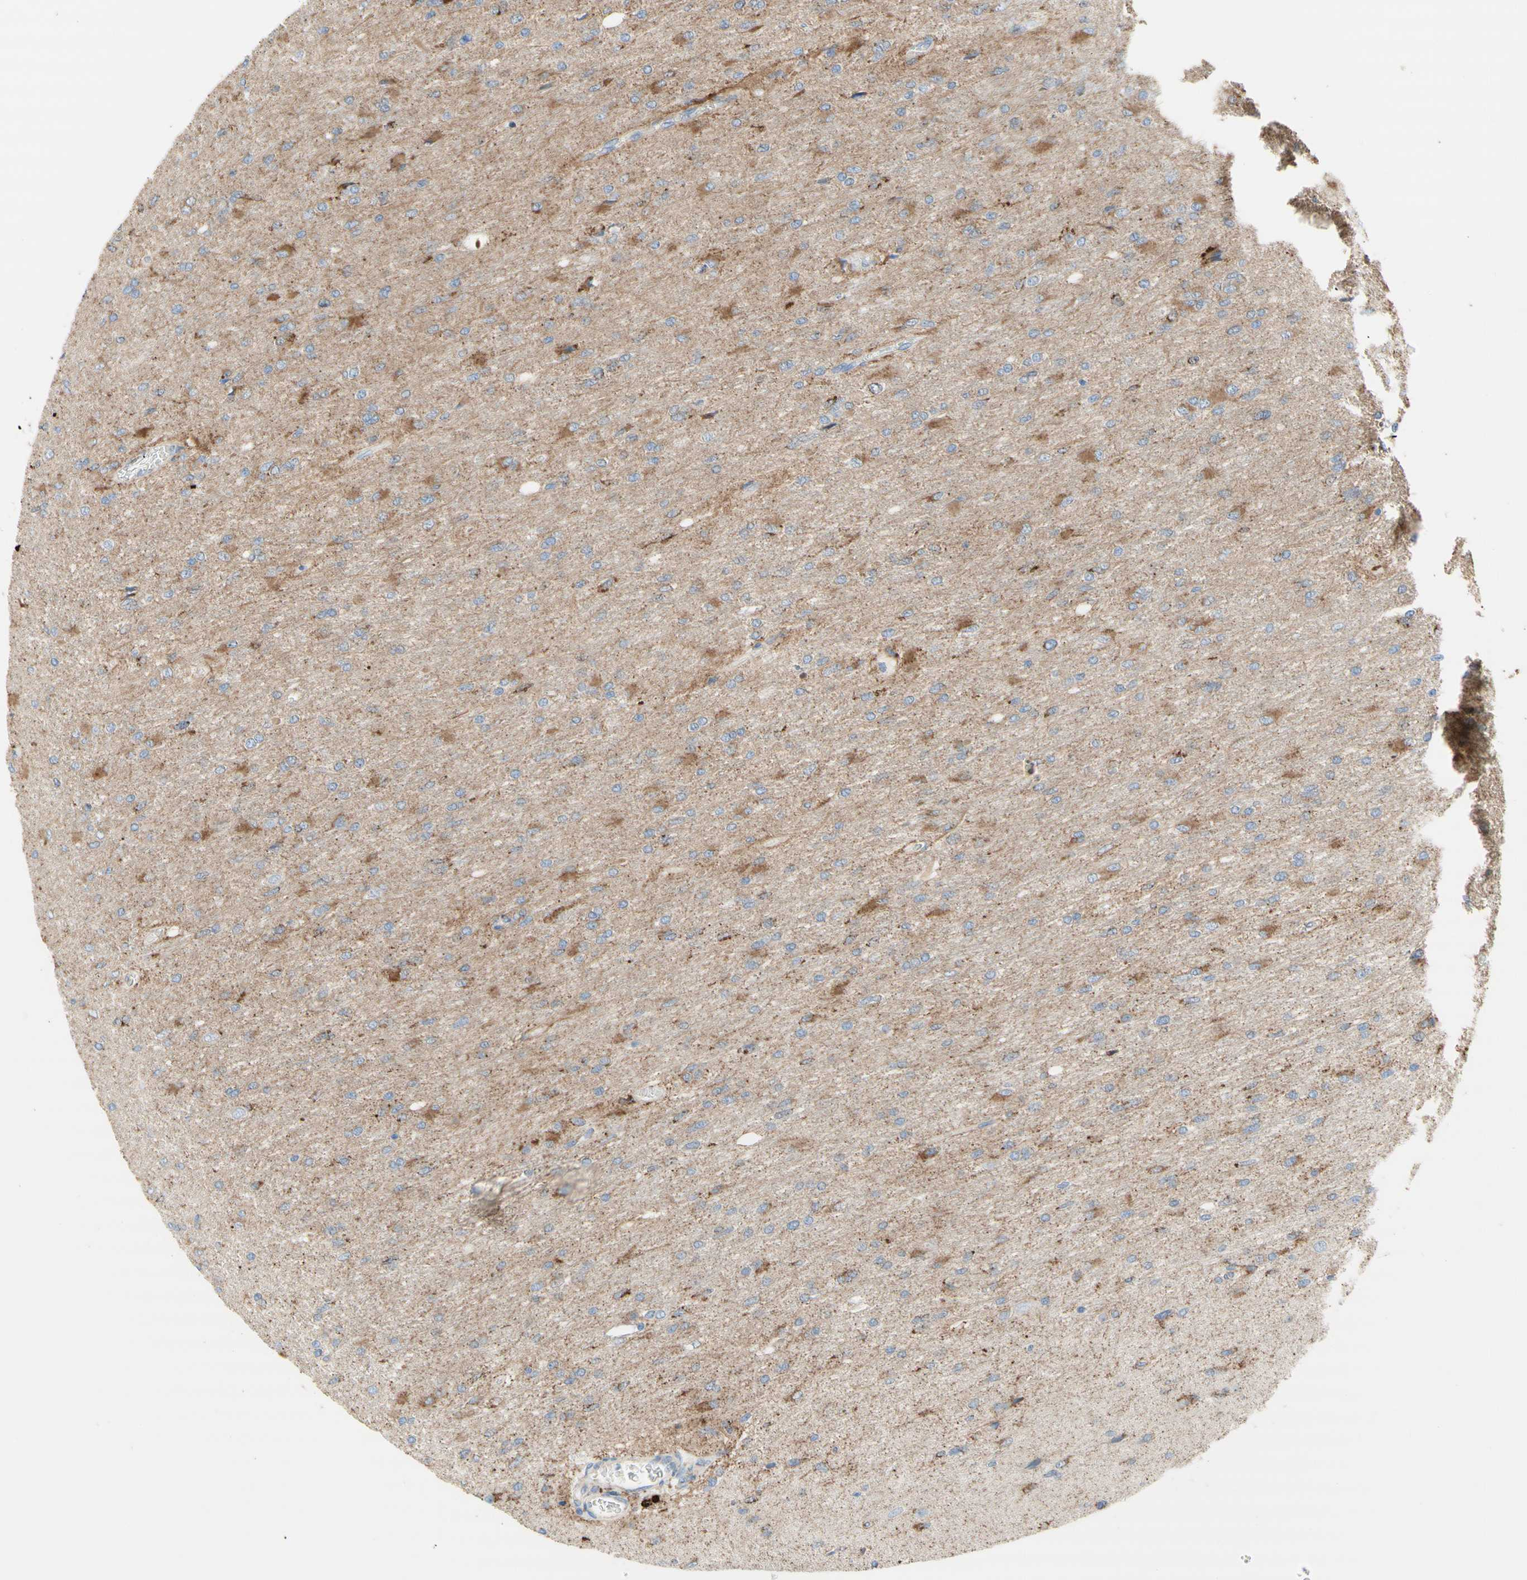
{"staining": {"intensity": "moderate", "quantity": "25%-75%", "location": "cytoplasmic/membranous"}, "tissue": "glioma", "cell_type": "Tumor cells", "image_type": "cancer", "snomed": [{"axis": "morphology", "description": "Glioma, malignant, High grade"}, {"axis": "topography", "description": "Cerebral cortex"}], "caption": "DAB immunohistochemical staining of human malignant glioma (high-grade) shows moderate cytoplasmic/membranous protein positivity in approximately 25%-75% of tumor cells. The staining is performed using DAB (3,3'-diaminobenzidine) brown chromogen to label protein expression. The nuclei are counter-stained blue using hematoxylin.", "gene": "URB2", "patient": {"sex": "female", "age": 36}}